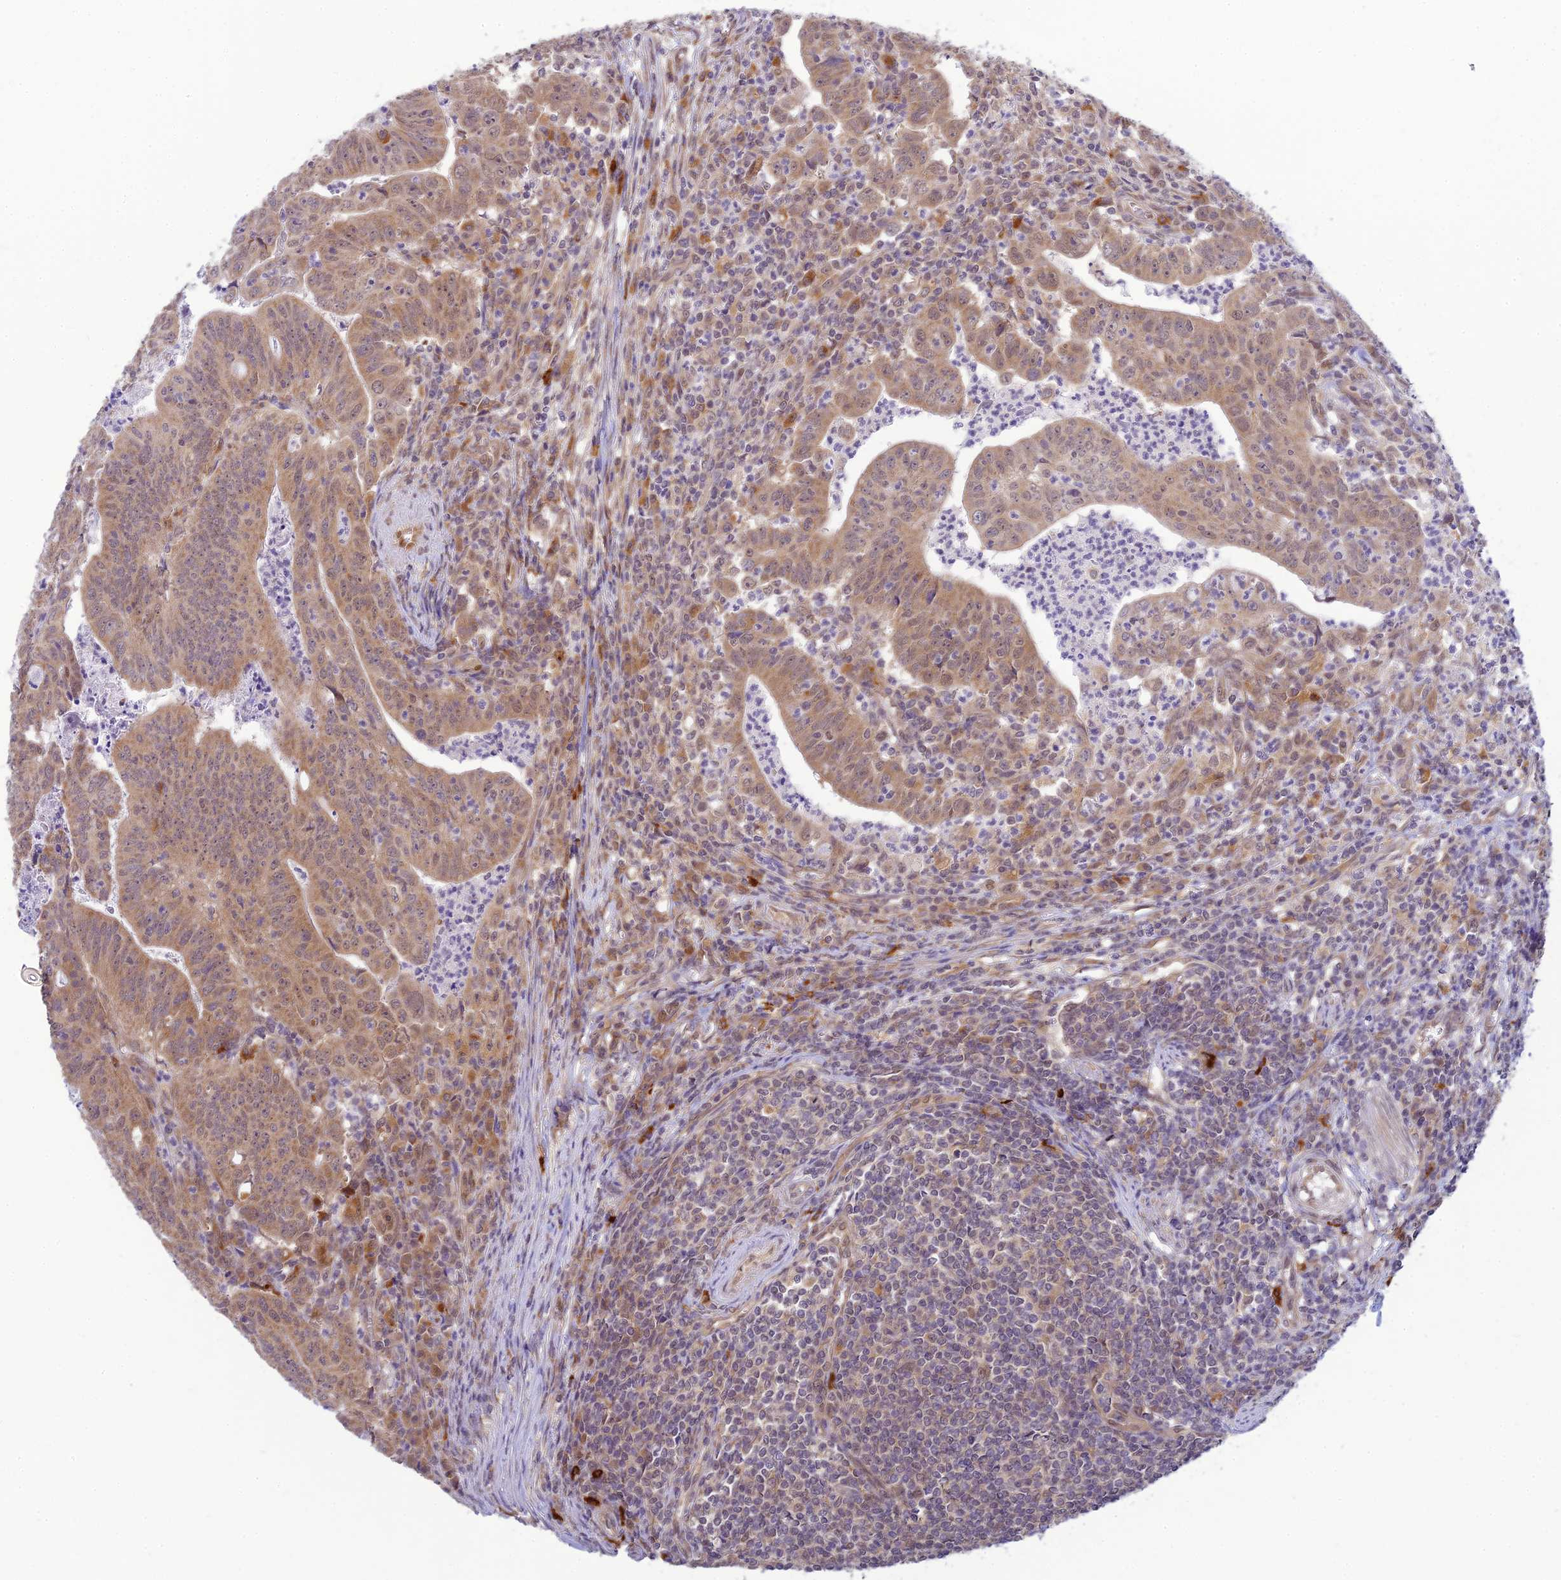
{"staining": {"intensity": "moderate", "quantity": ">75%", "location": "cytoplasmic/membranous,nuclear"}, "tissue": "colorectal cancer", "cell_type": "Tumor cells", "image_type": "cancer", "snomed": [{"axis": "morphology", "description": "Adenocarcinoma, NOS"}, {"axis": "topography", "description": "Rectum"}], "caption": "Approximately >75% of tumor cells in colorectal cancer (adenocarcinoma) show moderate cytoplasmic/membranous and nuclear protein staining as visualized by brown immunohistochemical staining.", "gene": "SKIC8", "patient": {"sex": "male", "age": 69}}